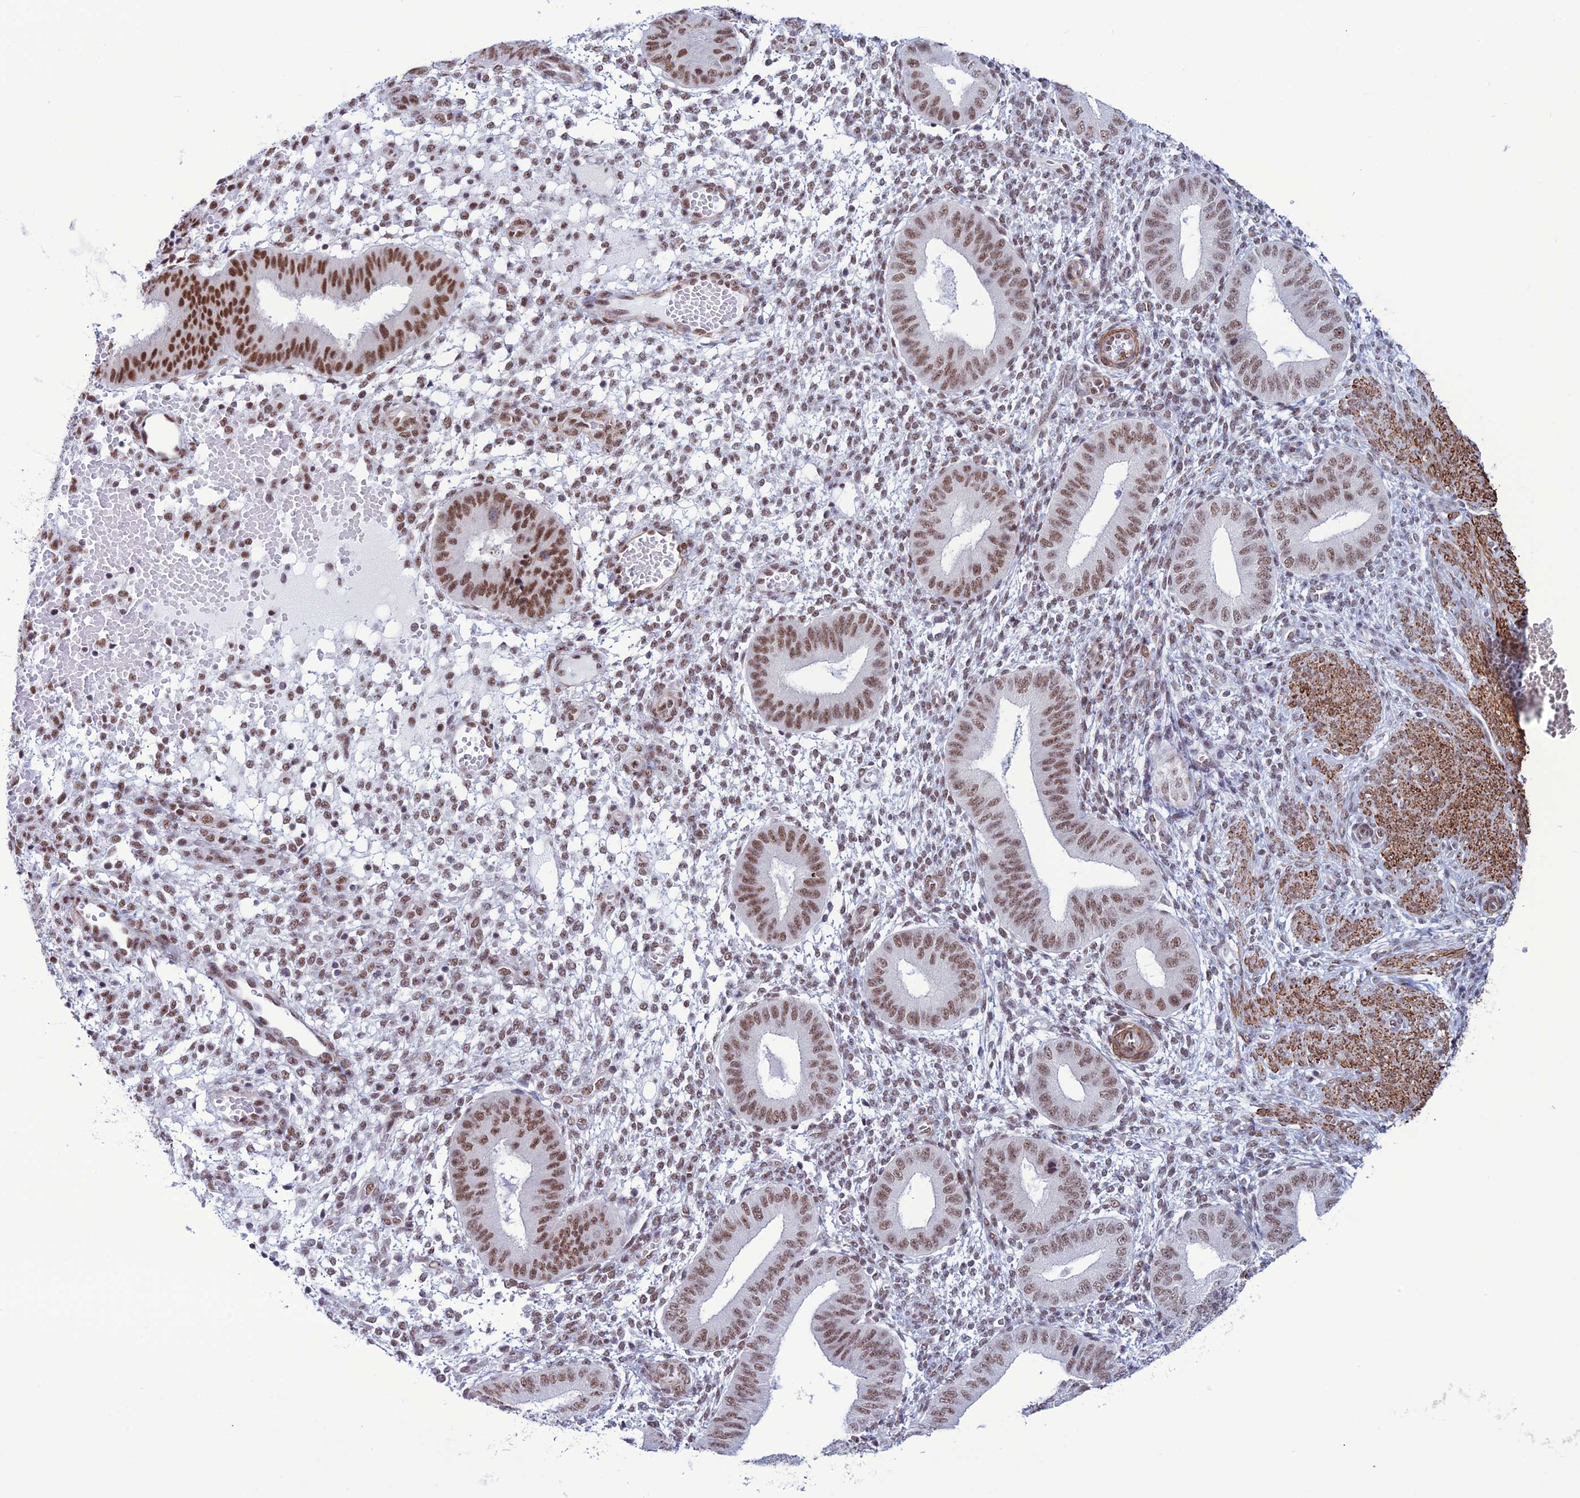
{"staining": {"intensity": "moderate", "quantity": "<25%", "location": "nuclear"}, "tissue": "endometrium", "cell_type": "Cells in endometrial stroma", "image_type": "normal", "snomed": [{"axis": "morphology", "description": "Normal tissue, NOS"}, {"axis": "topography", "description": "Endometrium"}], "caption": "Protein staining of normal endometrium shows moderate nuclear staining in about <25% of cells in endometrial stroma. The staining was performed using DAB (3,3'-diaminobenzidine) to visualize the protein expression in brown, while the nuclei were stained in blue with hematoxylin (Magnification: 20x).", "gene": "U2AF1", "patient": {"sex": "female", "age": 49}}